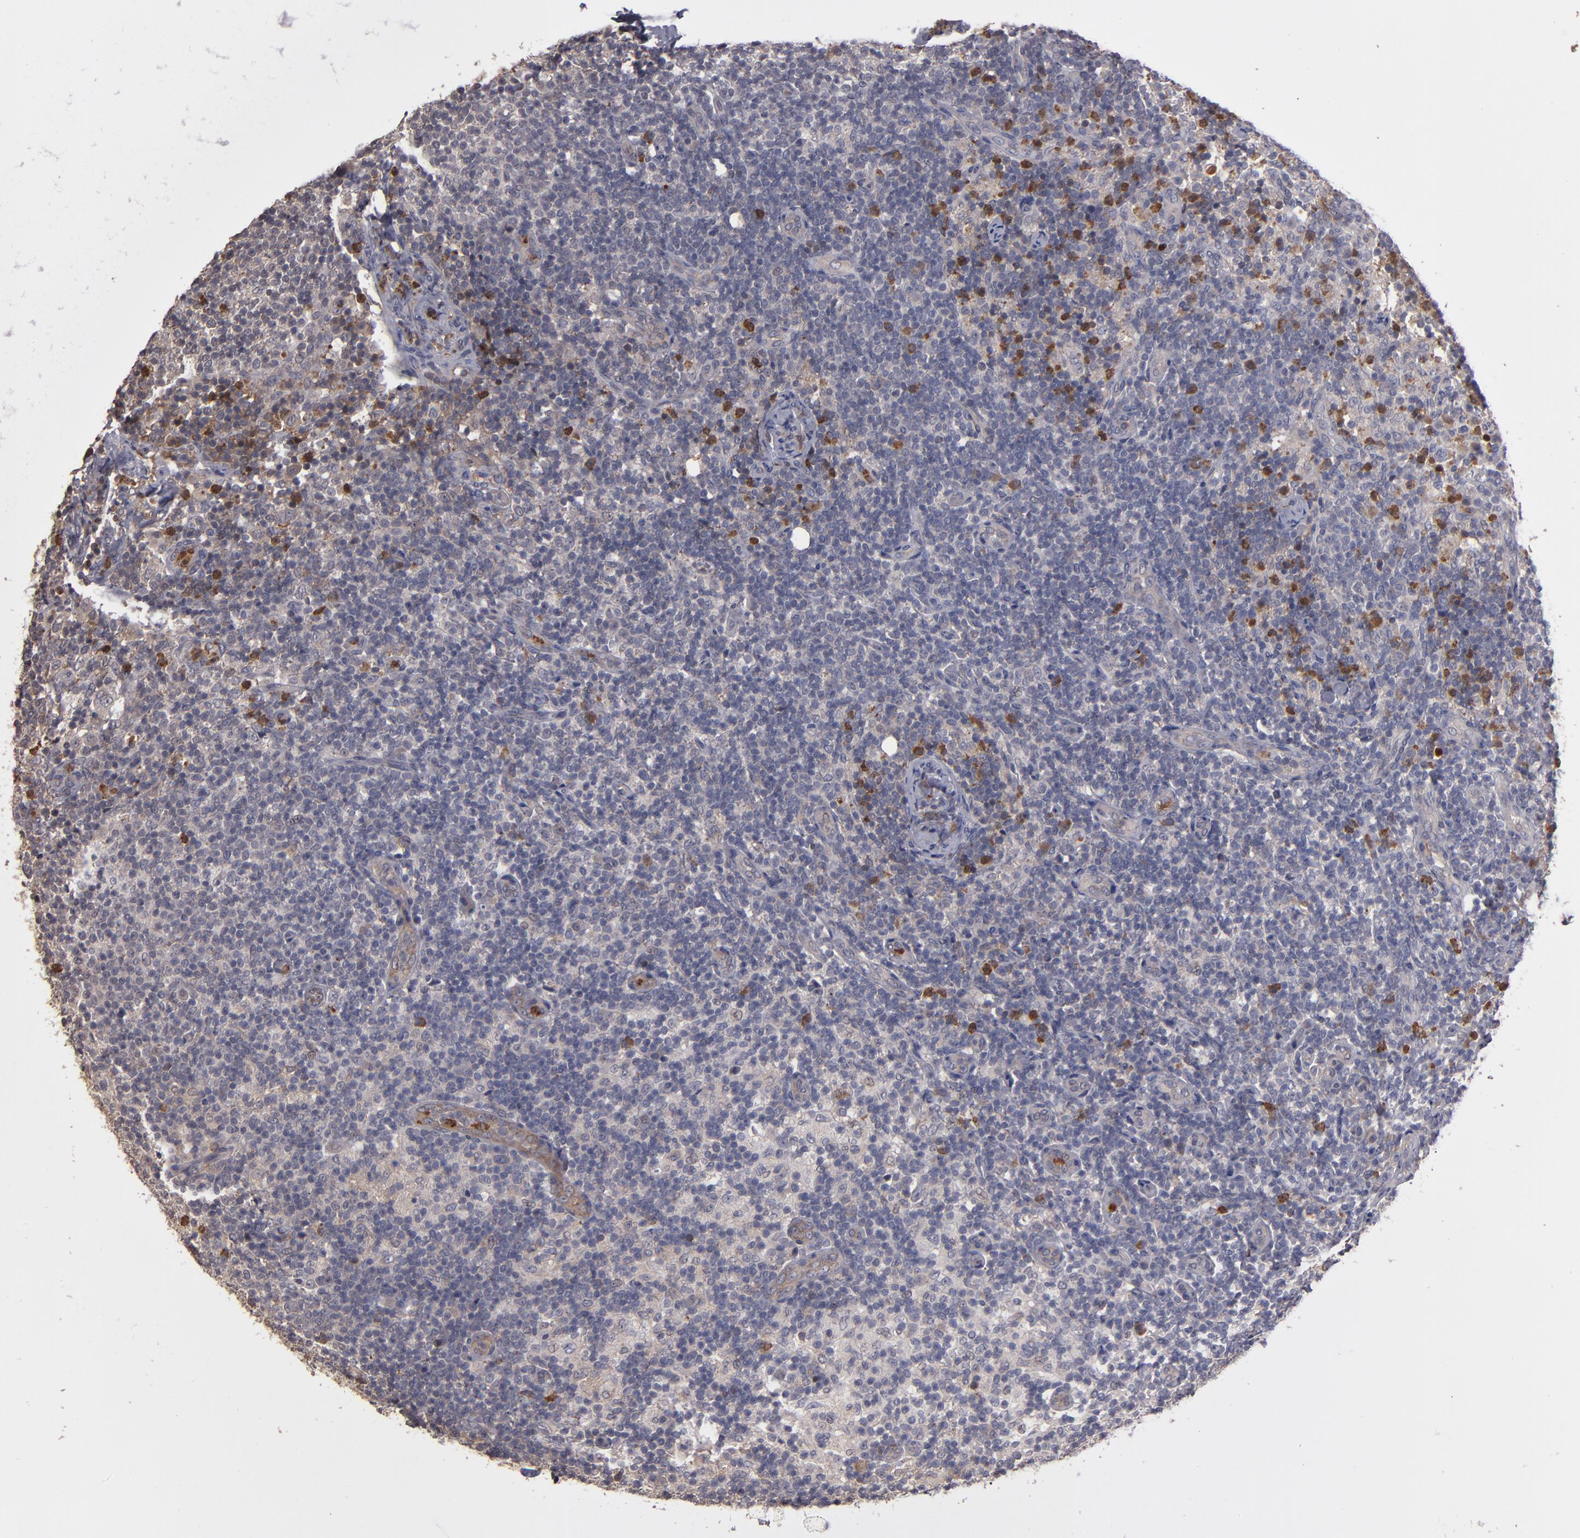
{"staining": {"intensity": "weak", "quantity": ">75%", "location": "cytoplasmic/membranous"}, "tissue": "lymph node", "cell_type": "Germinal center cells", "image_type": "normal", "snomed": [{"axis": "morphology", "description": "Normal tissue, NOS"}, {"axis": "morphology", "description": "Inflammation, NOS"}, {"axis": "topography", "description": "Lymph node"}], "caption": "The micrograph displays immunohistochemical staining of benign lymph node. There is weak cytoplasmic/membranous expression is seen in approximately >75% of germinal center cells. (Stains: DAB (3,3'-diaminobenzidine) in brown, nuclei in blue, Microscopy: brightfield microscopy at high magnification).", "gene": "SERPINA7", "patient": {"sex": "male", "age": 46}}